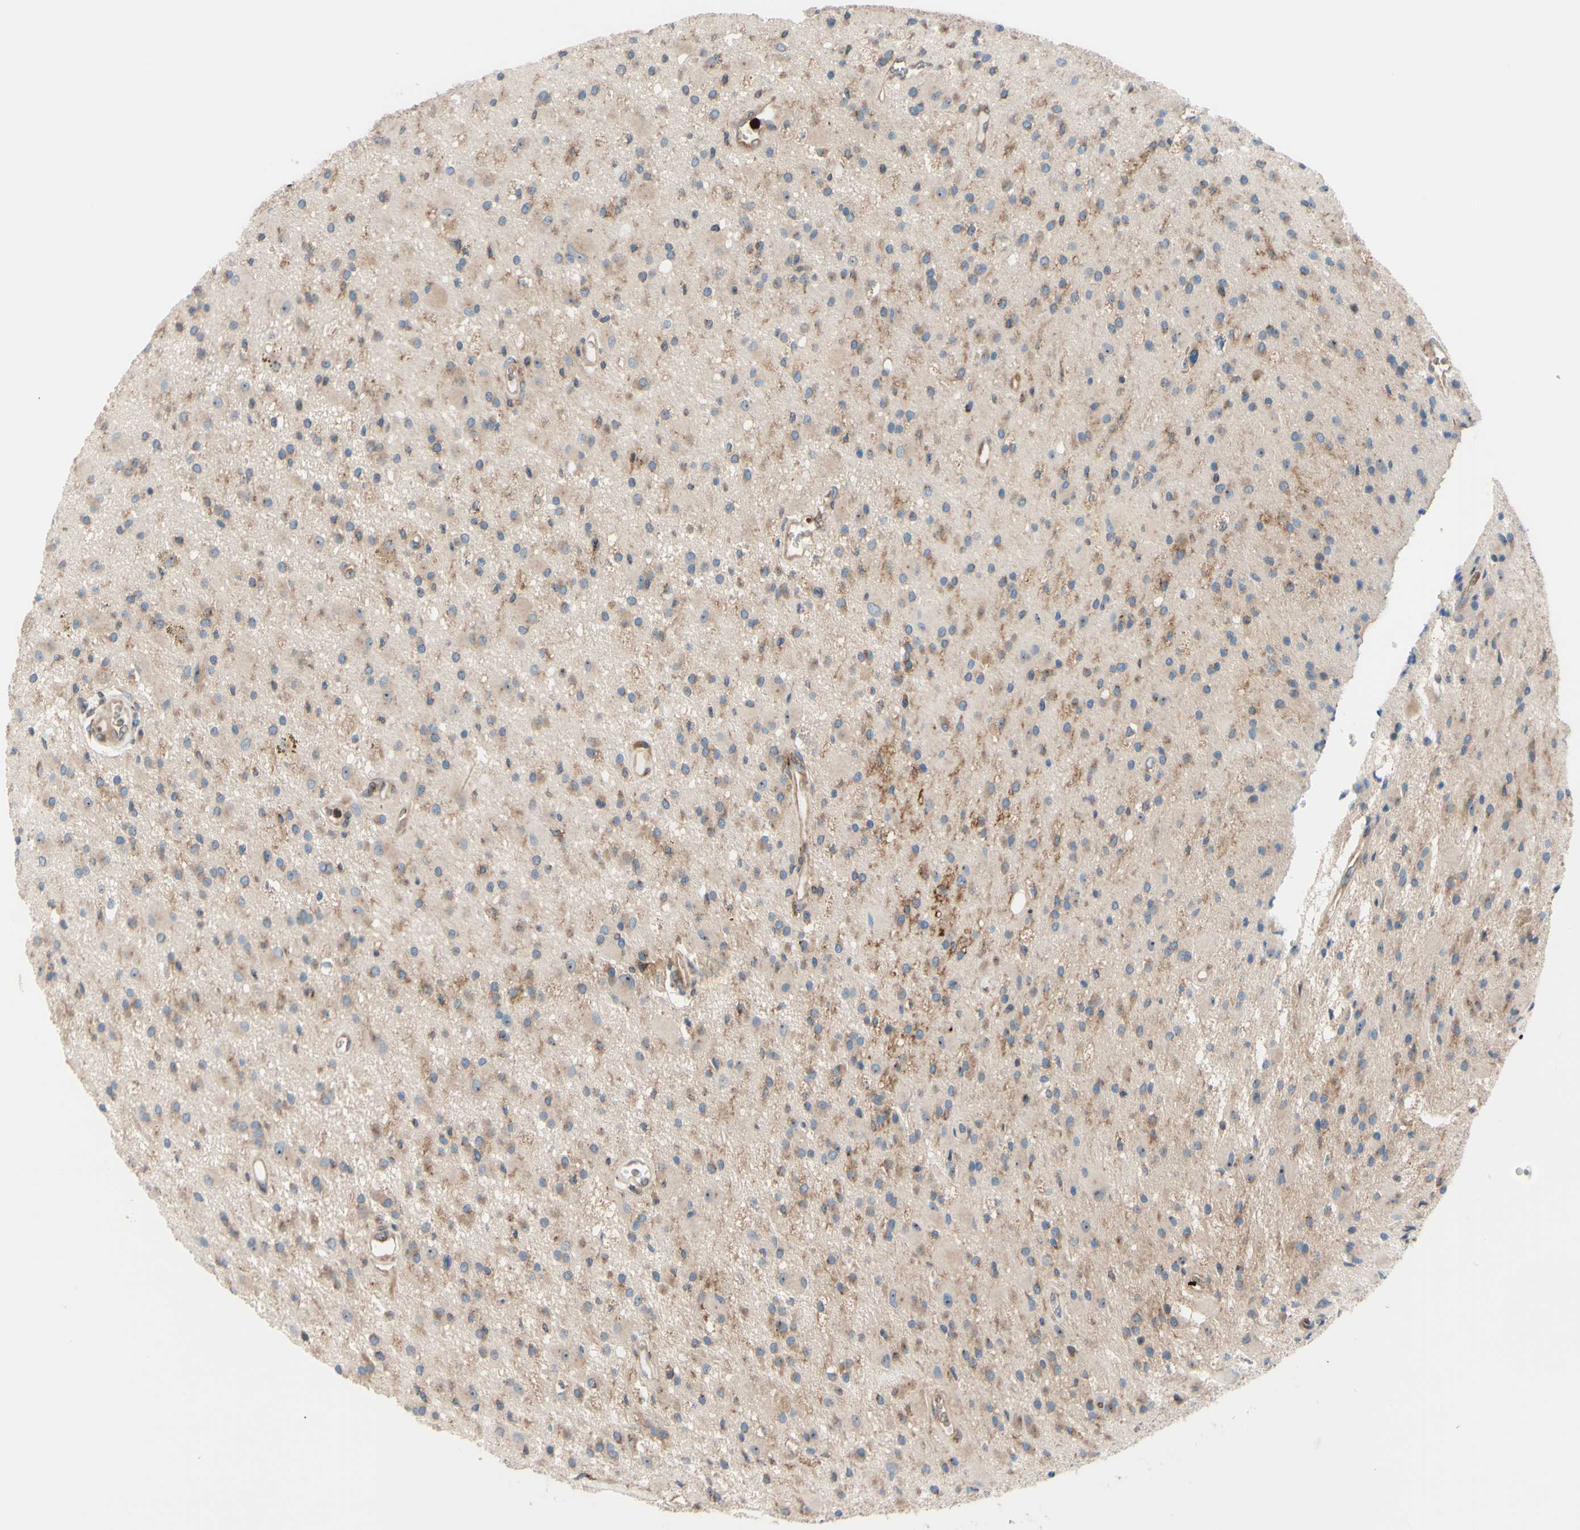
{"staining": {"intensity": "negative", "quantity": "none", "location": "none"}, "tissue": "glioma", "cell_type": "Tumor cells", "image_type": "cancer", "snomed": [{"axis": "morphology", "description": "Glioma, malignant, Low grade"}, {"axis": "topography", "description": "Brain"}], "caption": "IHC micrograph of human malignant low-grade glioma stained for a protein (brown), which demonstrates no expression in tumor cells.", "gene": "USP9X", "patient": {"sex": "male", "age": 58}}